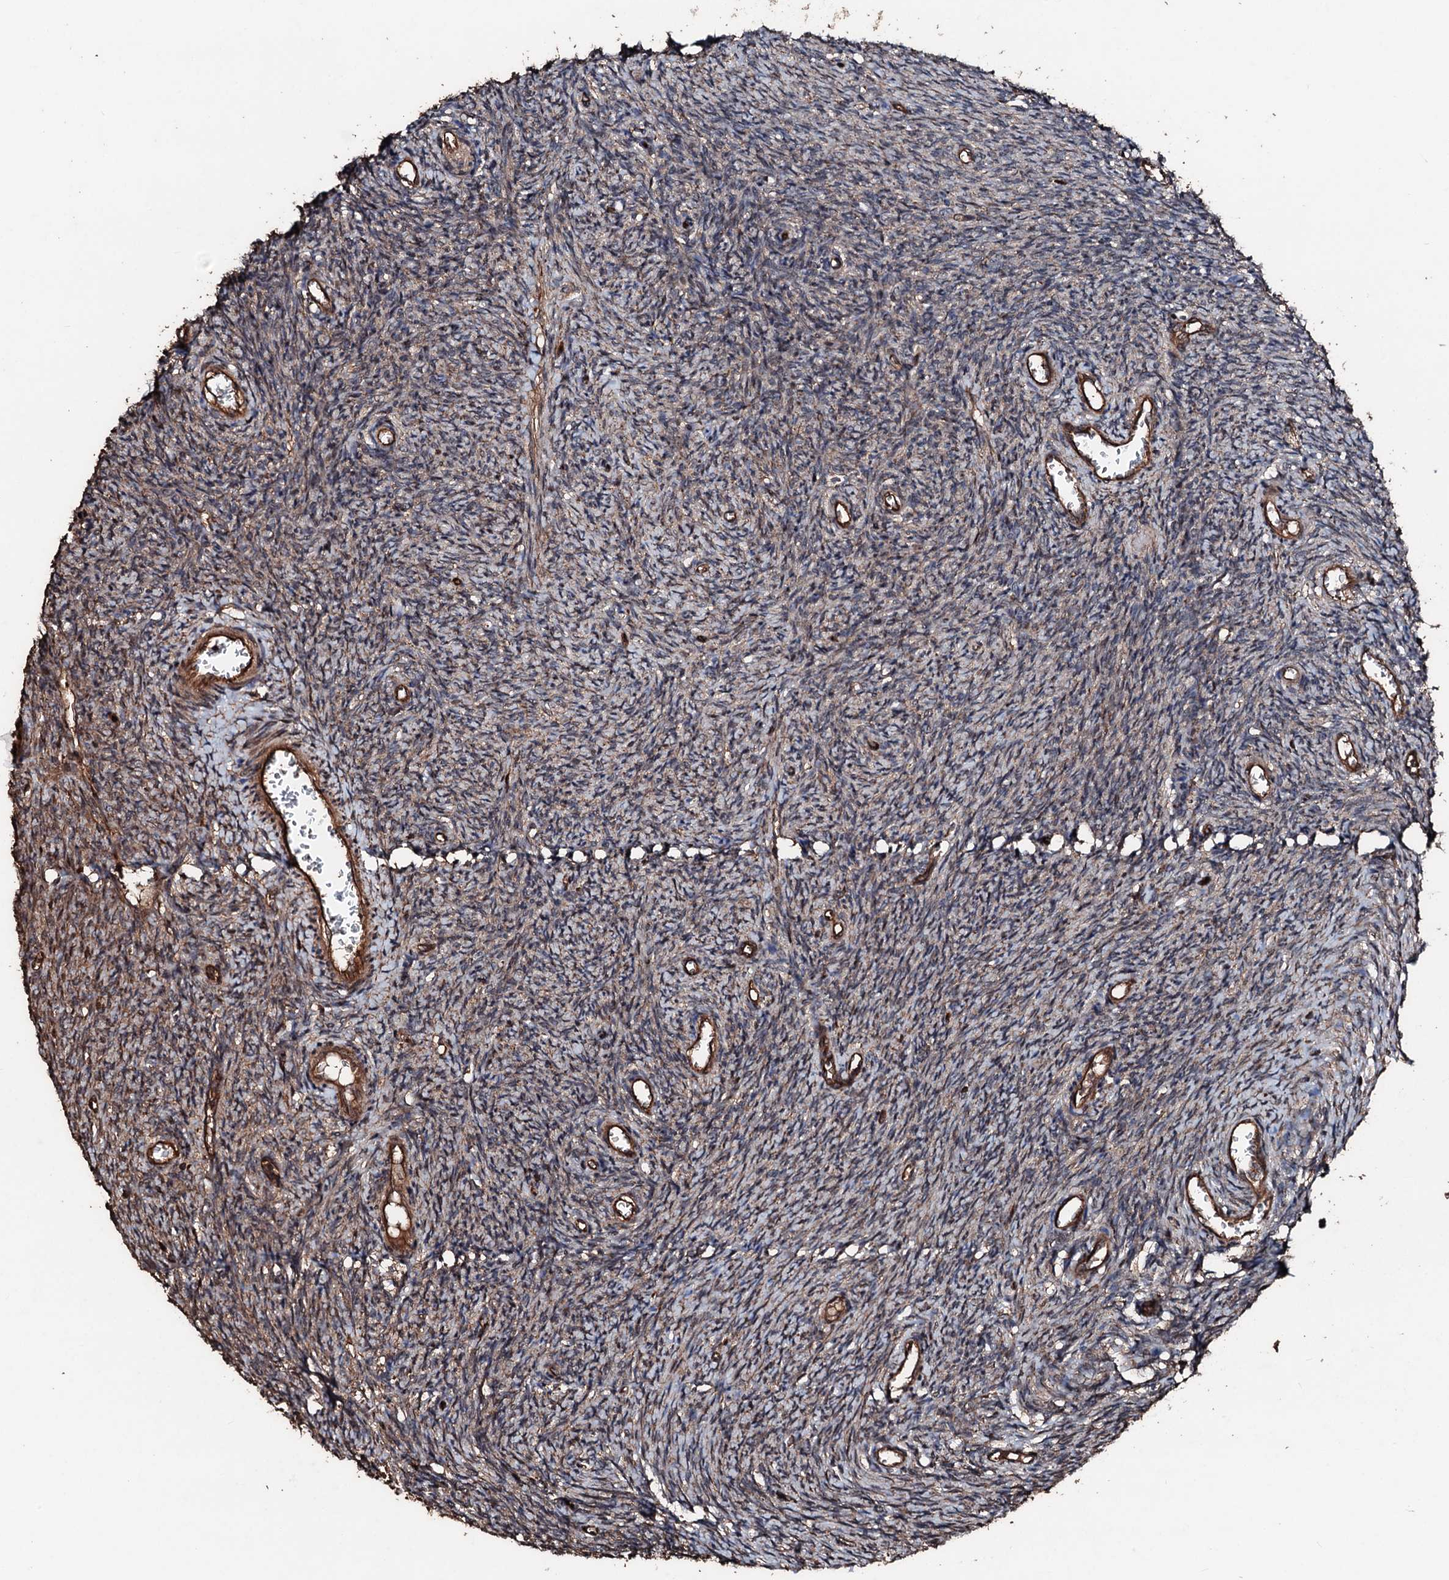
{"staining": {"intensity": "weak", "quantity": "25%-75%", "location": "cytoplasmic/membranous"}, "tissue": "ovary", "cell_type": "Ovarian stroma cells", "image_type": "normal", "snomed": [{"axis": "morphology", "description": "Normal tissue, NOS"}, {"axis": "topography", "description": "Ovary"}], "caption": "IHC of benign ovary demonstrates low levels of weak cytoplasmic/membranous positivity in about 25%-75% of ovarian stroma cells. The protein is stained brown, and the nuclei are stained in blue (DAB IHC with brightfield microscopy, high magnification).", "gene": "KIF18A", "patient": {"sex": "female", "age": 44}}